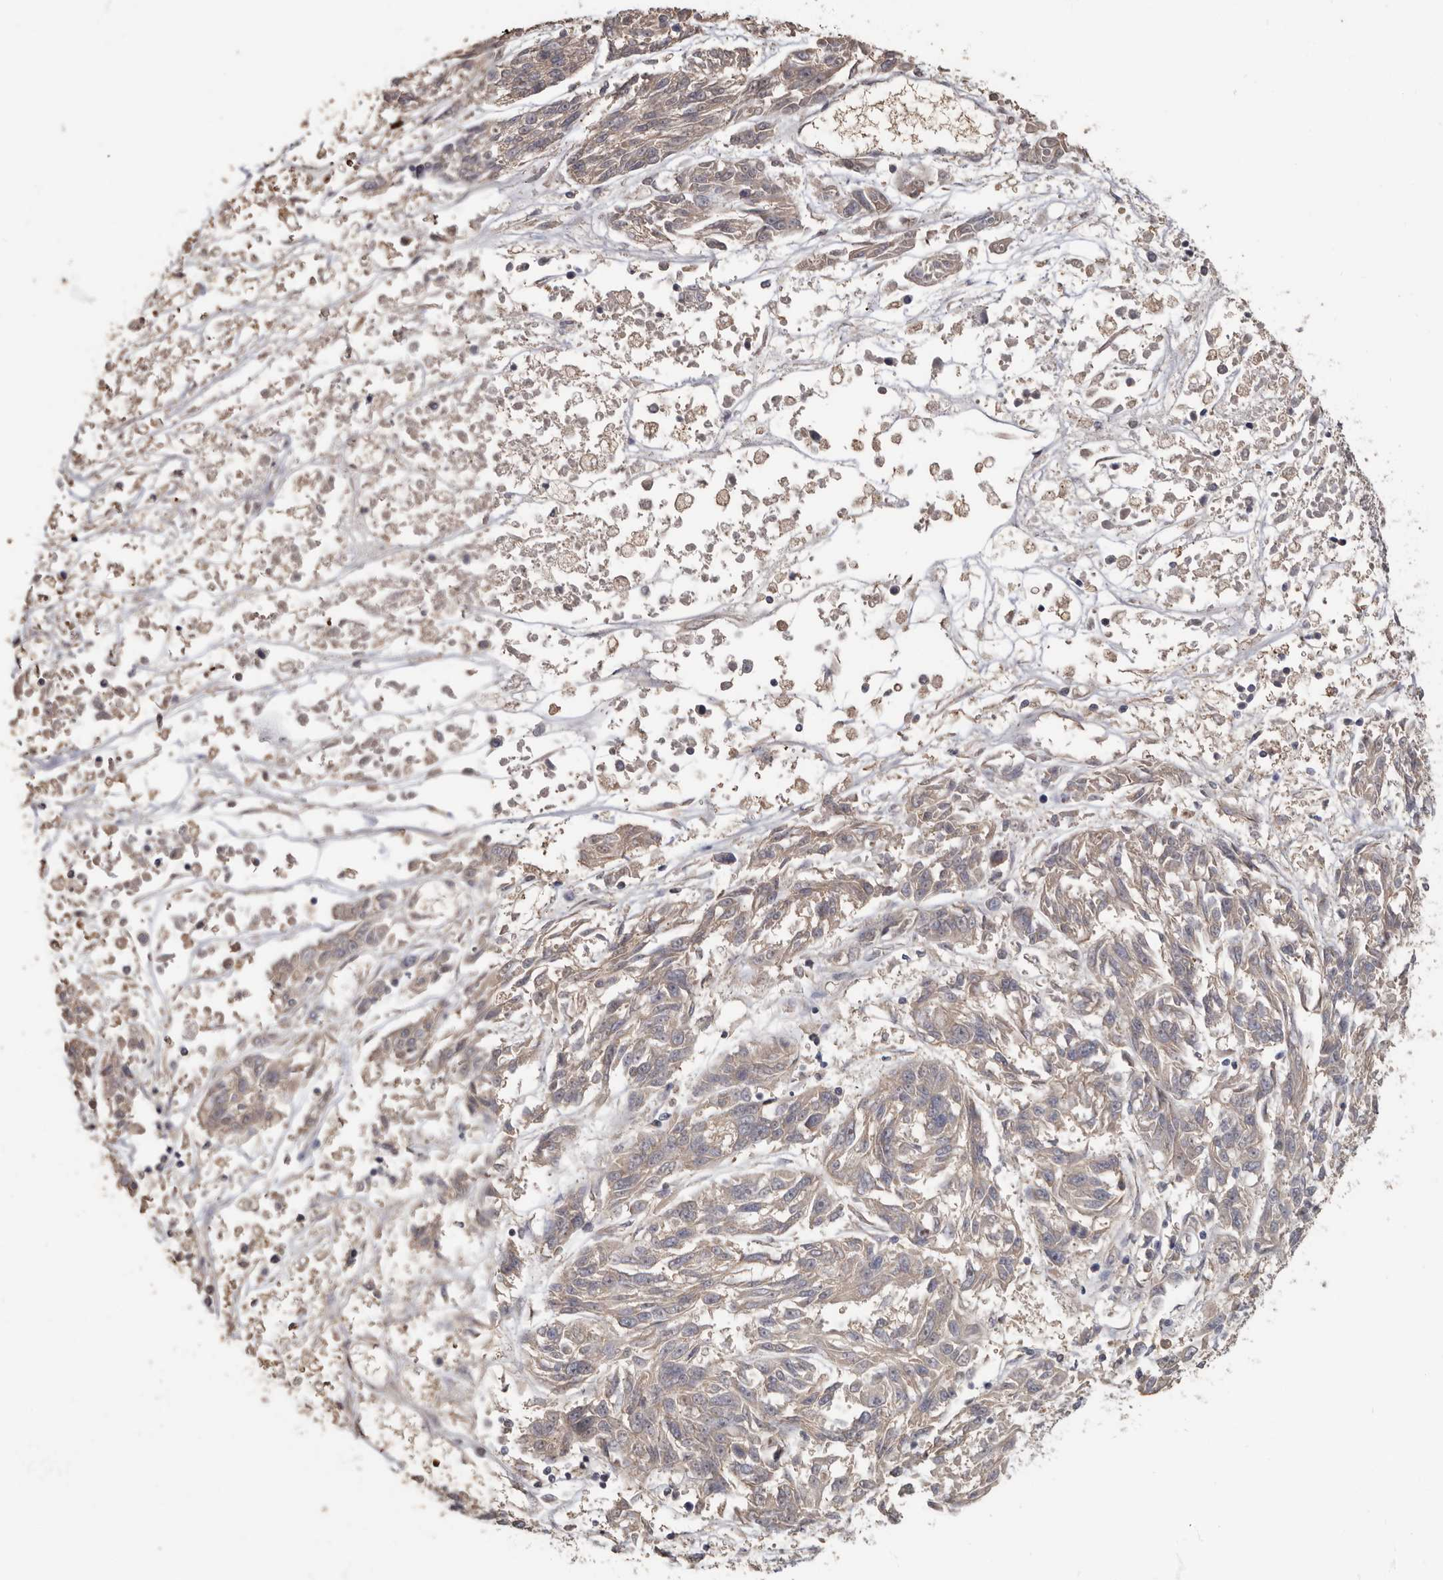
{"staining": {"intensity": "weak", "quantity": "<25%", "location": "cytoplasmic/membranous"}, "tissue": "melanoma", "cell_type": "Tumor cells", "image_type": "cancer", "snomed": [{"axis": "morphology", "description": "Malignant melanoma, NOS"}, {"axis": "topography", "description": "Skin"}], "caption": "The histopathology image displays no staining of tumor cells in malignant melanoma.", "gene": "KIF26B", "patient": {"sex": "male", "age": 53}}